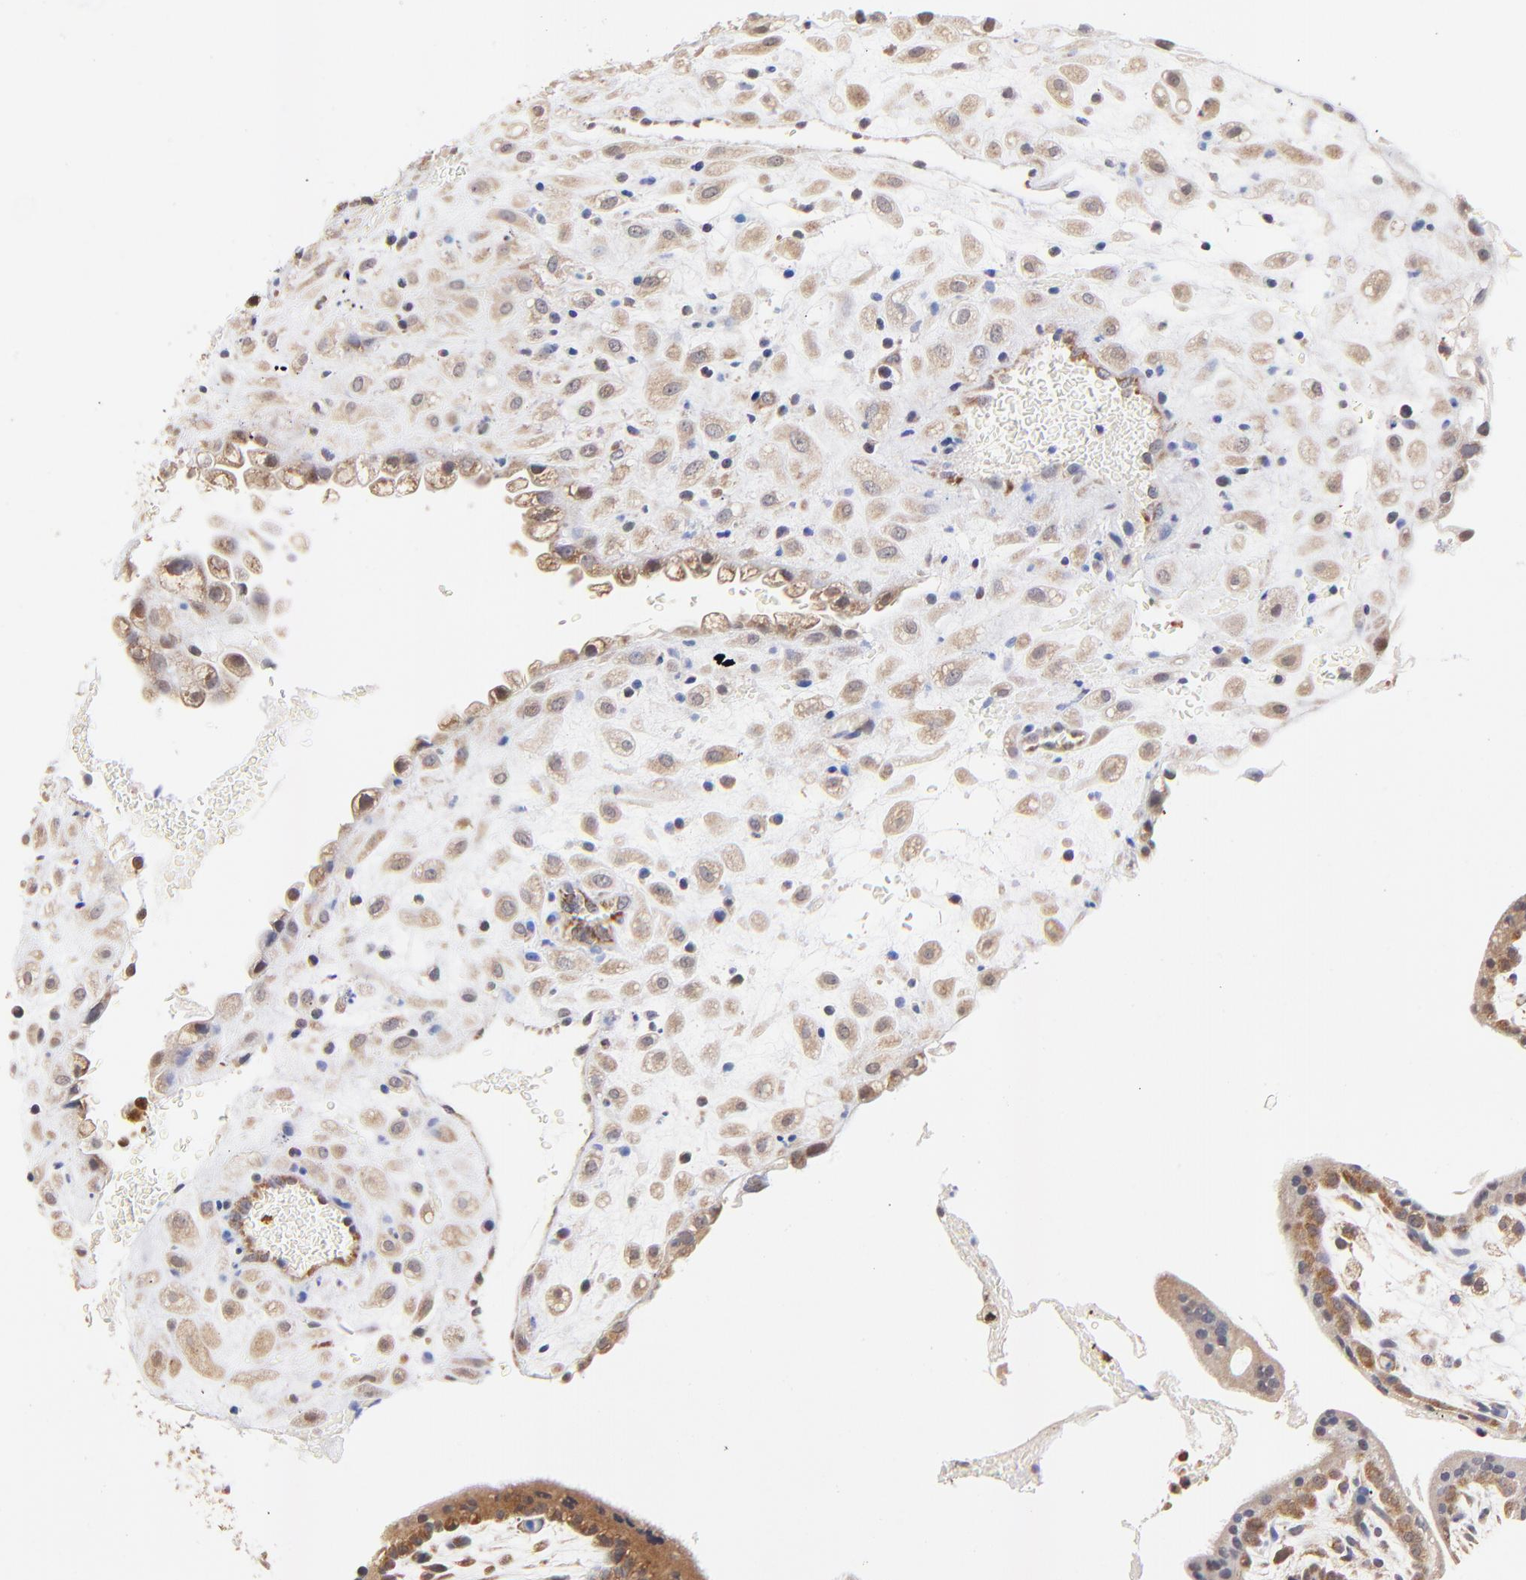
{"staining": {"intensity": "moderate", "quantity": ">75%", "location": "cytoplasmic/membranous"}, "tissue": "placenta", "cell_type": "Decidual cells", "image_type": "normal", "snomed": [{"axis": "morphology", "description": "Normal tissue, NOS"}, {"axis": "topography", "description": "Placenta"}], "caption": "Protein analysis of unremarkable placenta reveals moderate cytoplasmic/membranous positivity in about >75% of decidual cells. The staining was performed using DAB to visualize the protein expression in brown, while the nuclei were stained in blue with hematoxylin (Magnification: 20x).", "gene": "BBOF1", "patient": {"sex": "female", "age": 35}}